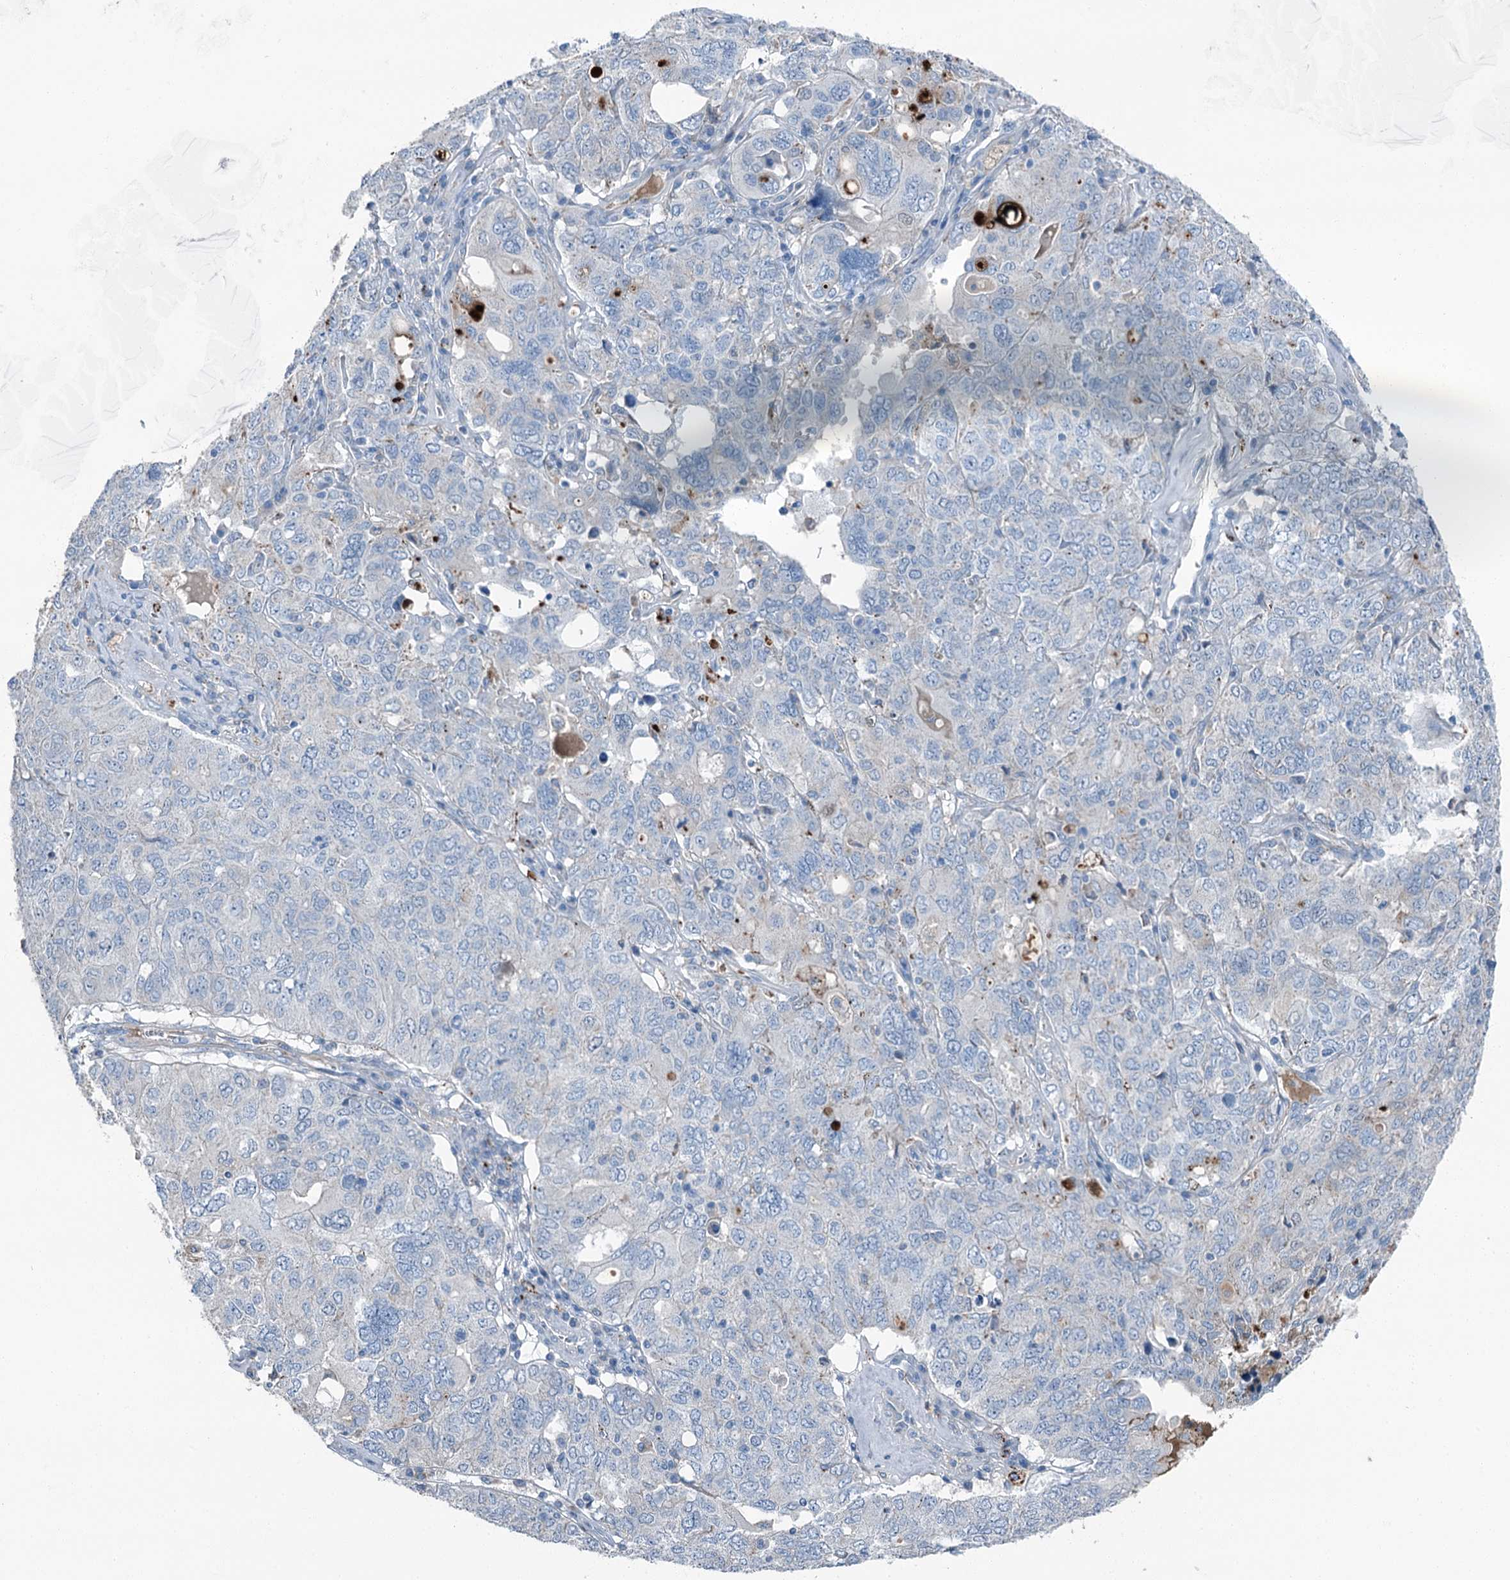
{"staining": {"intensity": "negative", "quantity": "none", "location": "none"}, "tissue": "ovarian cancer", "cell_type": "Tumor cells", "image_type": "cancer", "snomed": [{"axis": "morphology", "description": "Carcinoma, endometroid"}, {"axis": "topography", "description": "Ovary"}], "caption": "The IHC micrograph has no significant positivity in tumor cells of ovarian cancer (endometroid carcinoma) tissue.", "gene": "AXL", "patient": {"sex": "female", "age": 62}}